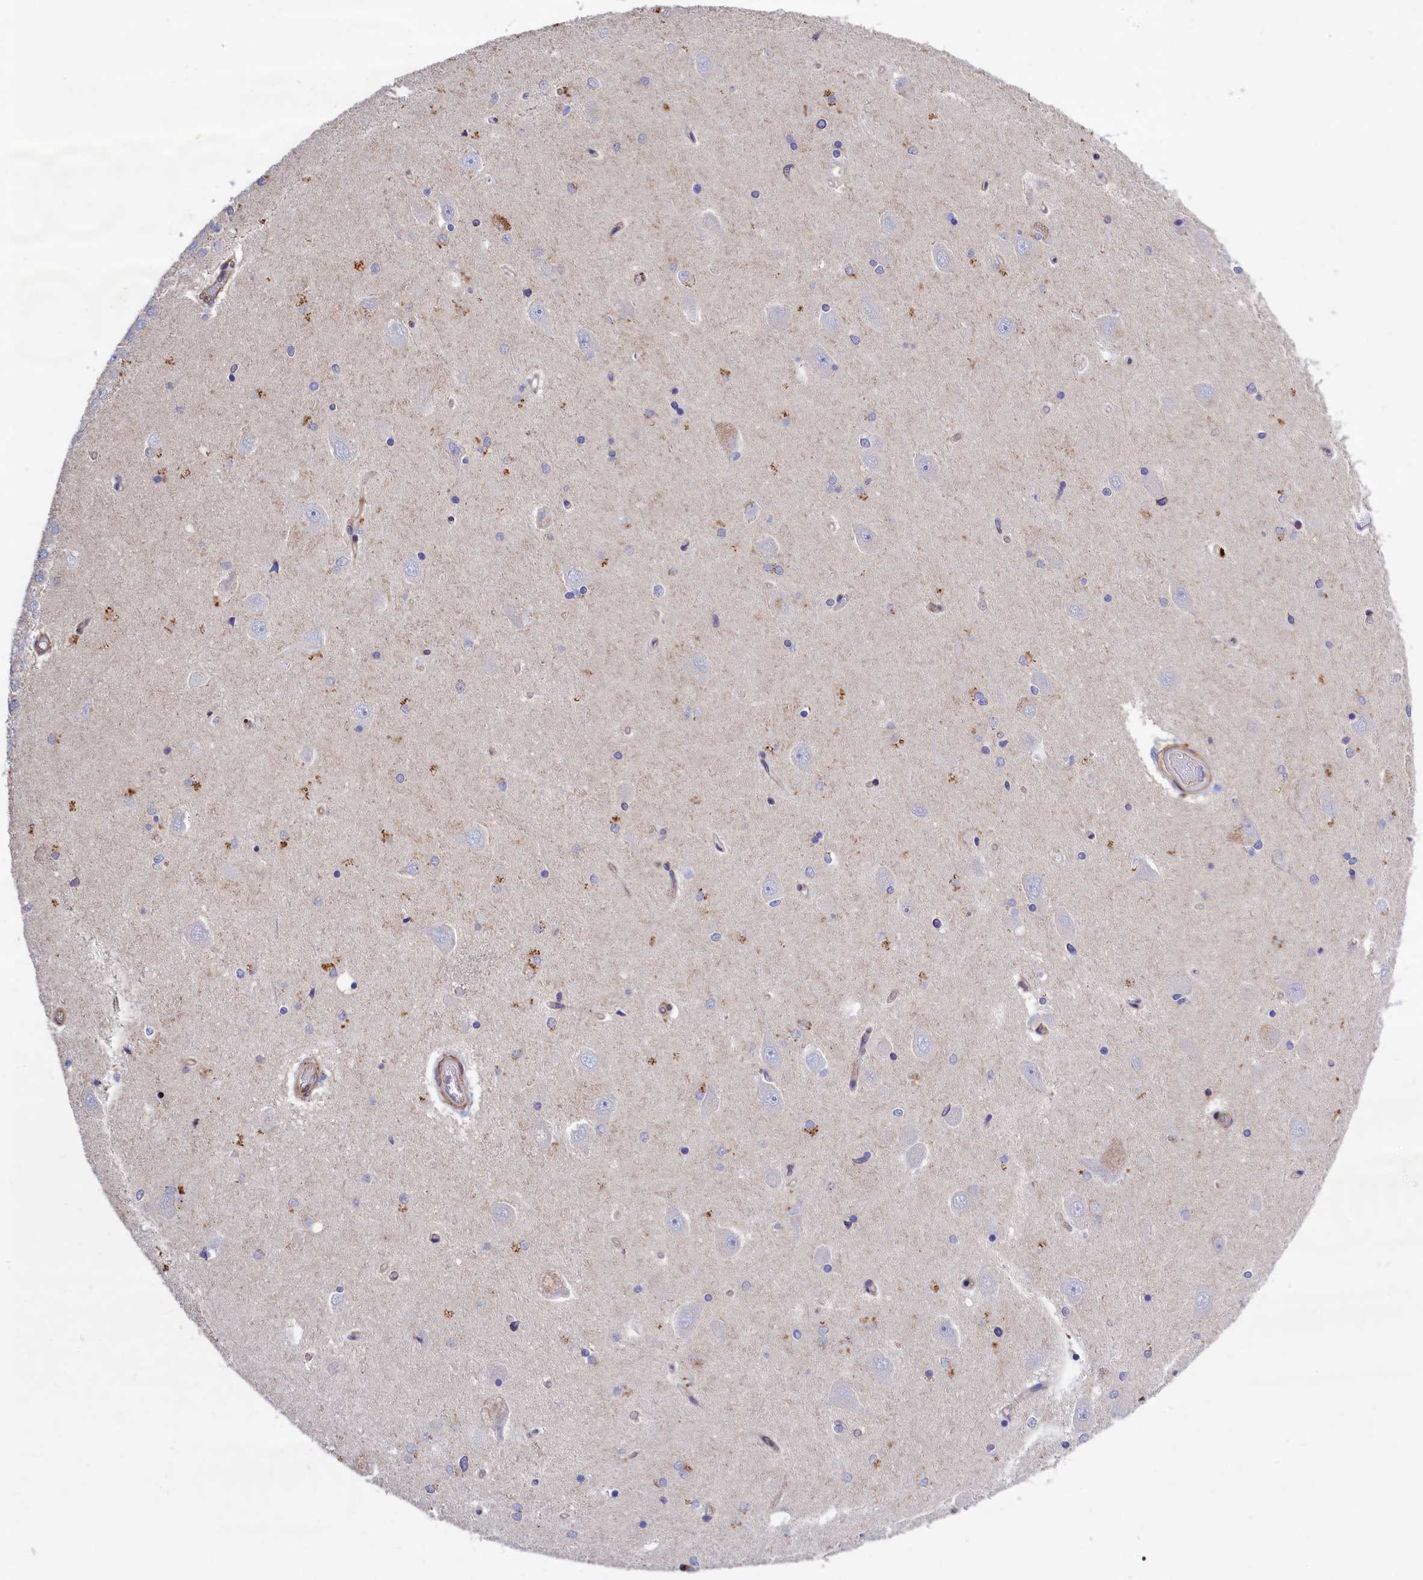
{"staining": {"intensity": "negative", "quantity": "none", "location": "none"}, "tissue": "hippocampus", "cell_type": "Glial cells", "image_type": "normal", "snomed": [{"axis": "morphology", "description": "Normal tissue, NOS"}, {"axis": "topography", "description": "Hippocampus"}], "caption": "Immunohistochemistry (IHC) of unremarkable human hippocampus displays no staining in glial cells.", "gene": "ANKRD27", "patient": {"sex": "male", "age": 45}}